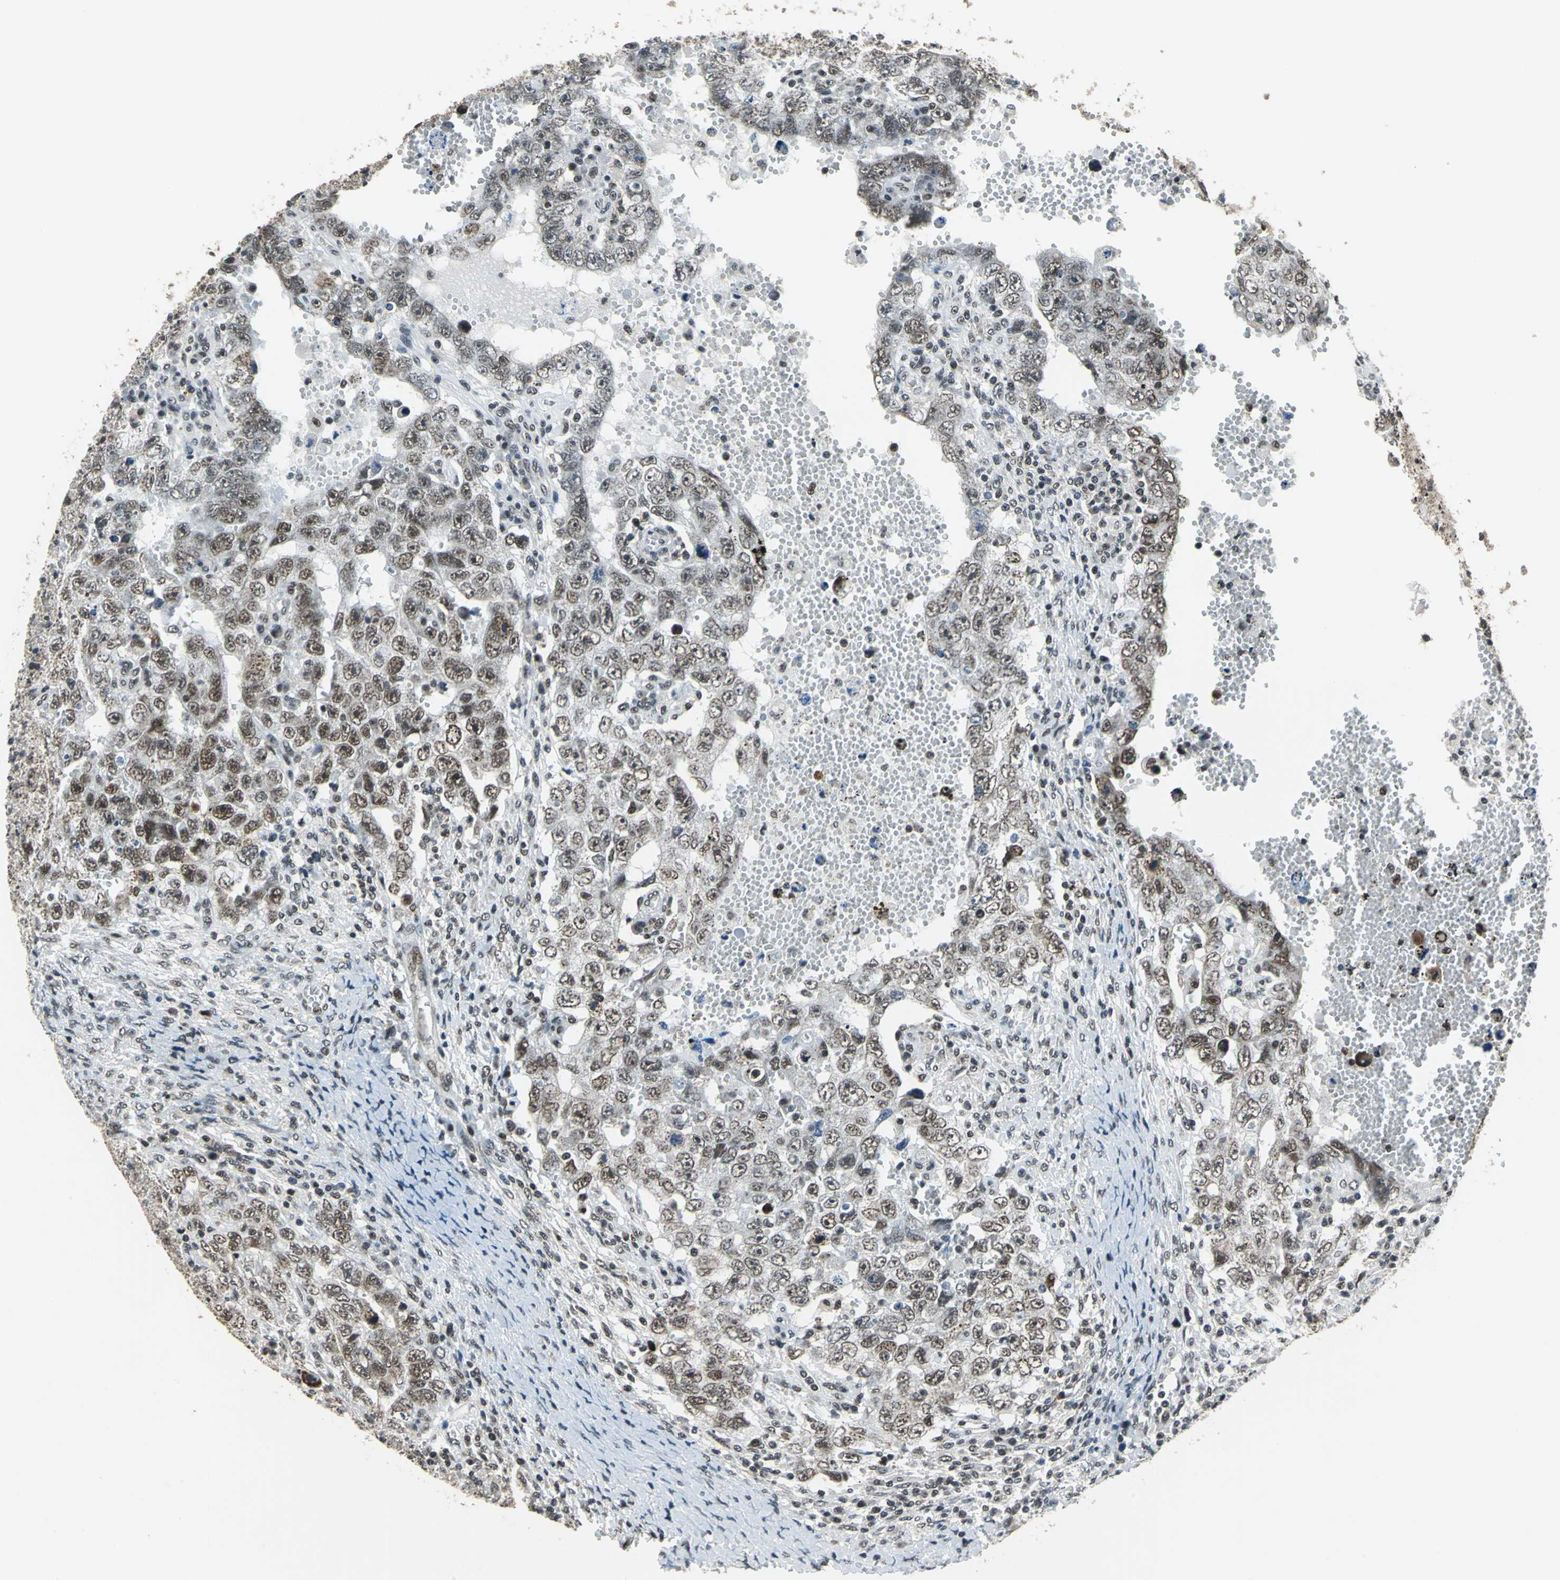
{"staining": {"intensity": "weak", "quantity": "25%-75%", "location": "nuclear"}, "tissue": "testis cancer", "cell_type": "Tumor cells", "image_type": "cancer", "snomed": [{"axis": "morphology", "description": "Carcinoma, Embryonal, NOS"}, {"axis": "topography", "description": "Testis"}], "caption": "Weak nuclear positivity is seen in approximately 25%-75% of tumor cells in testis embryonal carcinoma. (Brightfield microscopy of DAB IHC at high magnification).", "gene": "BCLAF1", "patient": {"sex": "male", "age": 26}}